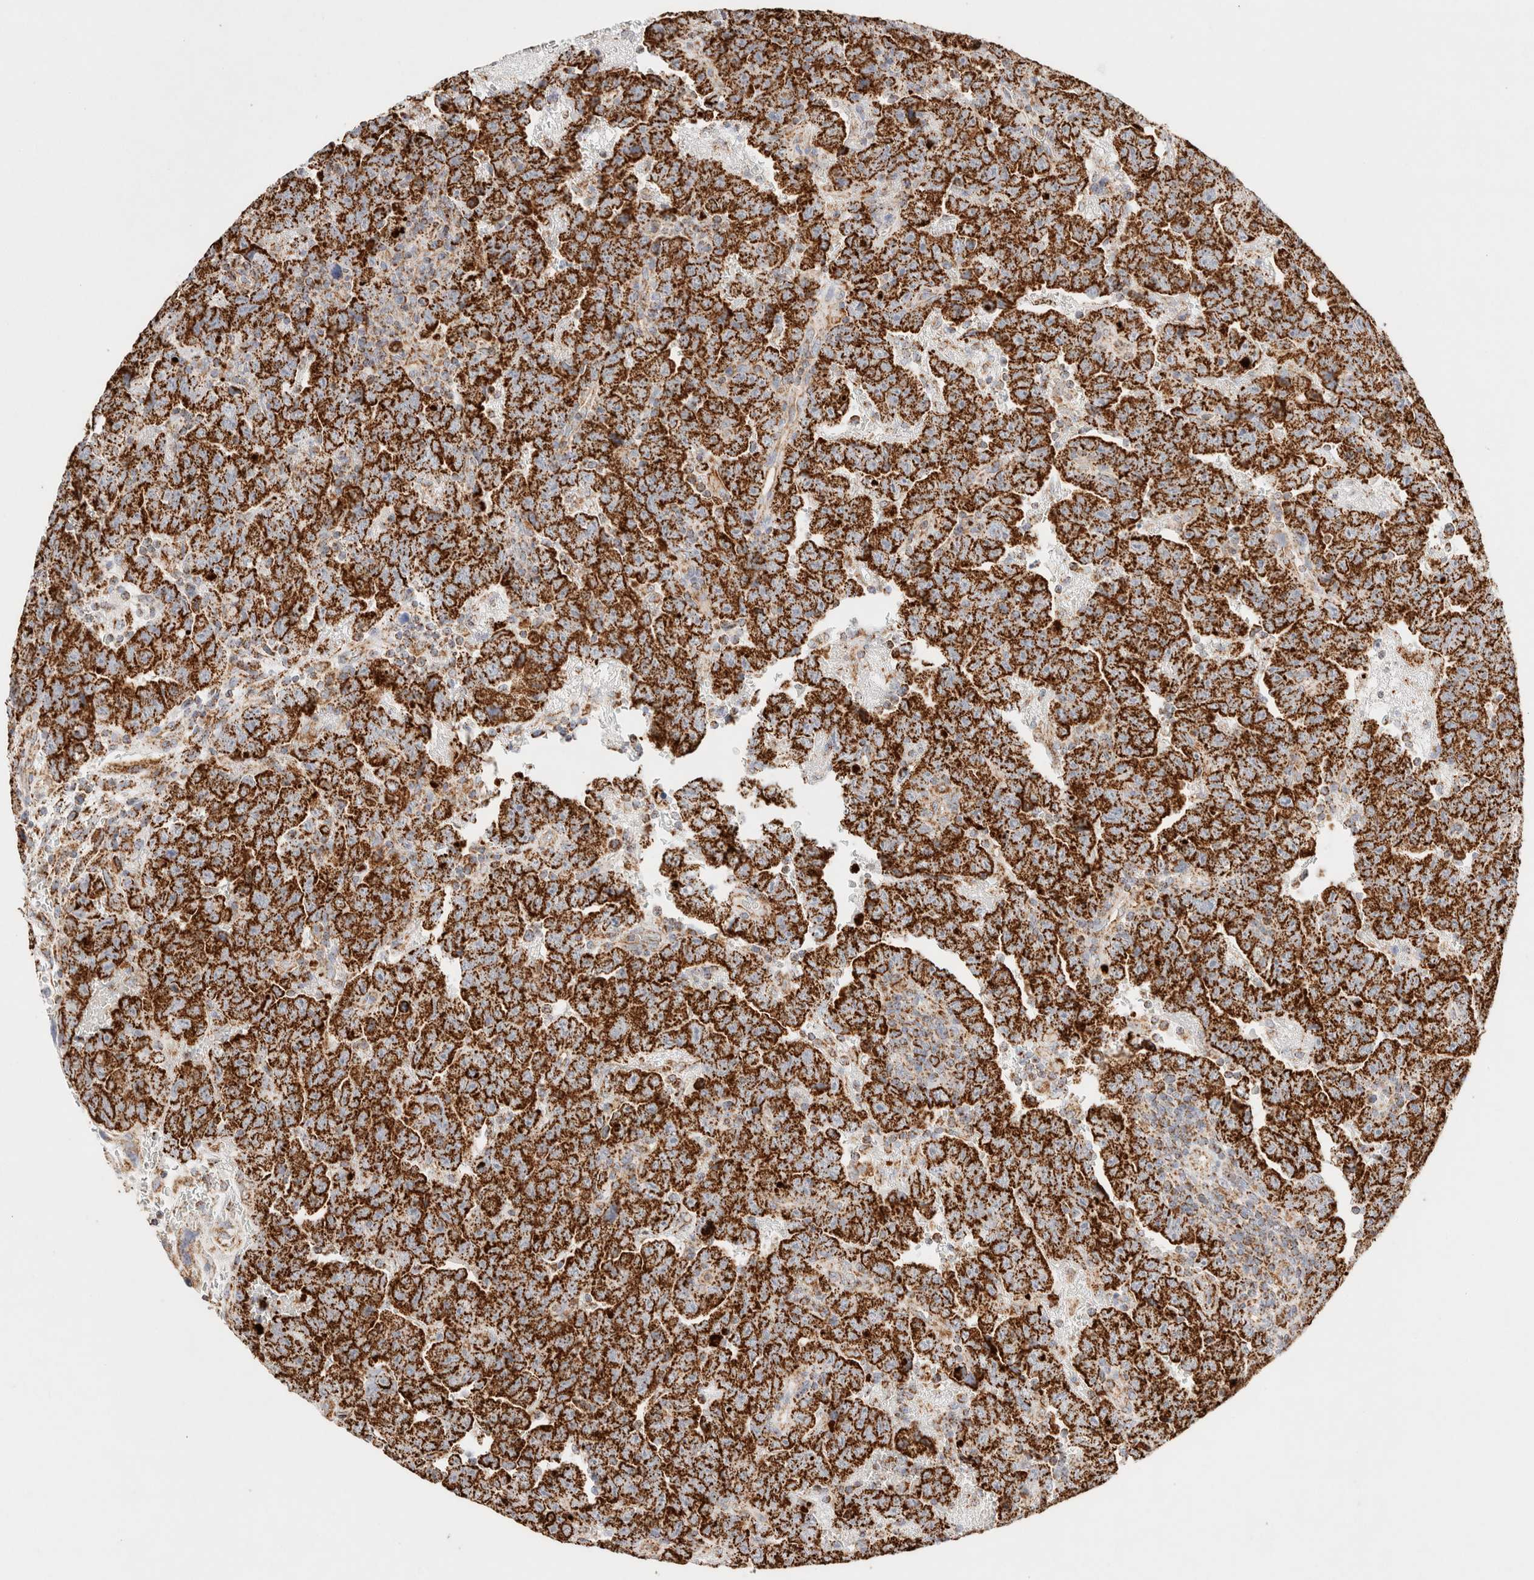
{"staining": {"intensity": "strong", "quantity": ">75%", "location": "cytoplasmic/membranous"}, "tissue": "testis cancer", "cell_type": "Tumor cells", "image_type": "cancer", "snomed": [{"axis": "morphology", "description": "Carcinoma, Embryonal, NOS"}, {"axis": "topography", "description": "Testis"}], "caption": "This is an image of immunohistochemistry staining of testis cancer, which shows strong expression in the cytoplasmic/membranous of tumor cells.", "gene": "PHB2", "patient": {"sex": "male", "age": 28}}